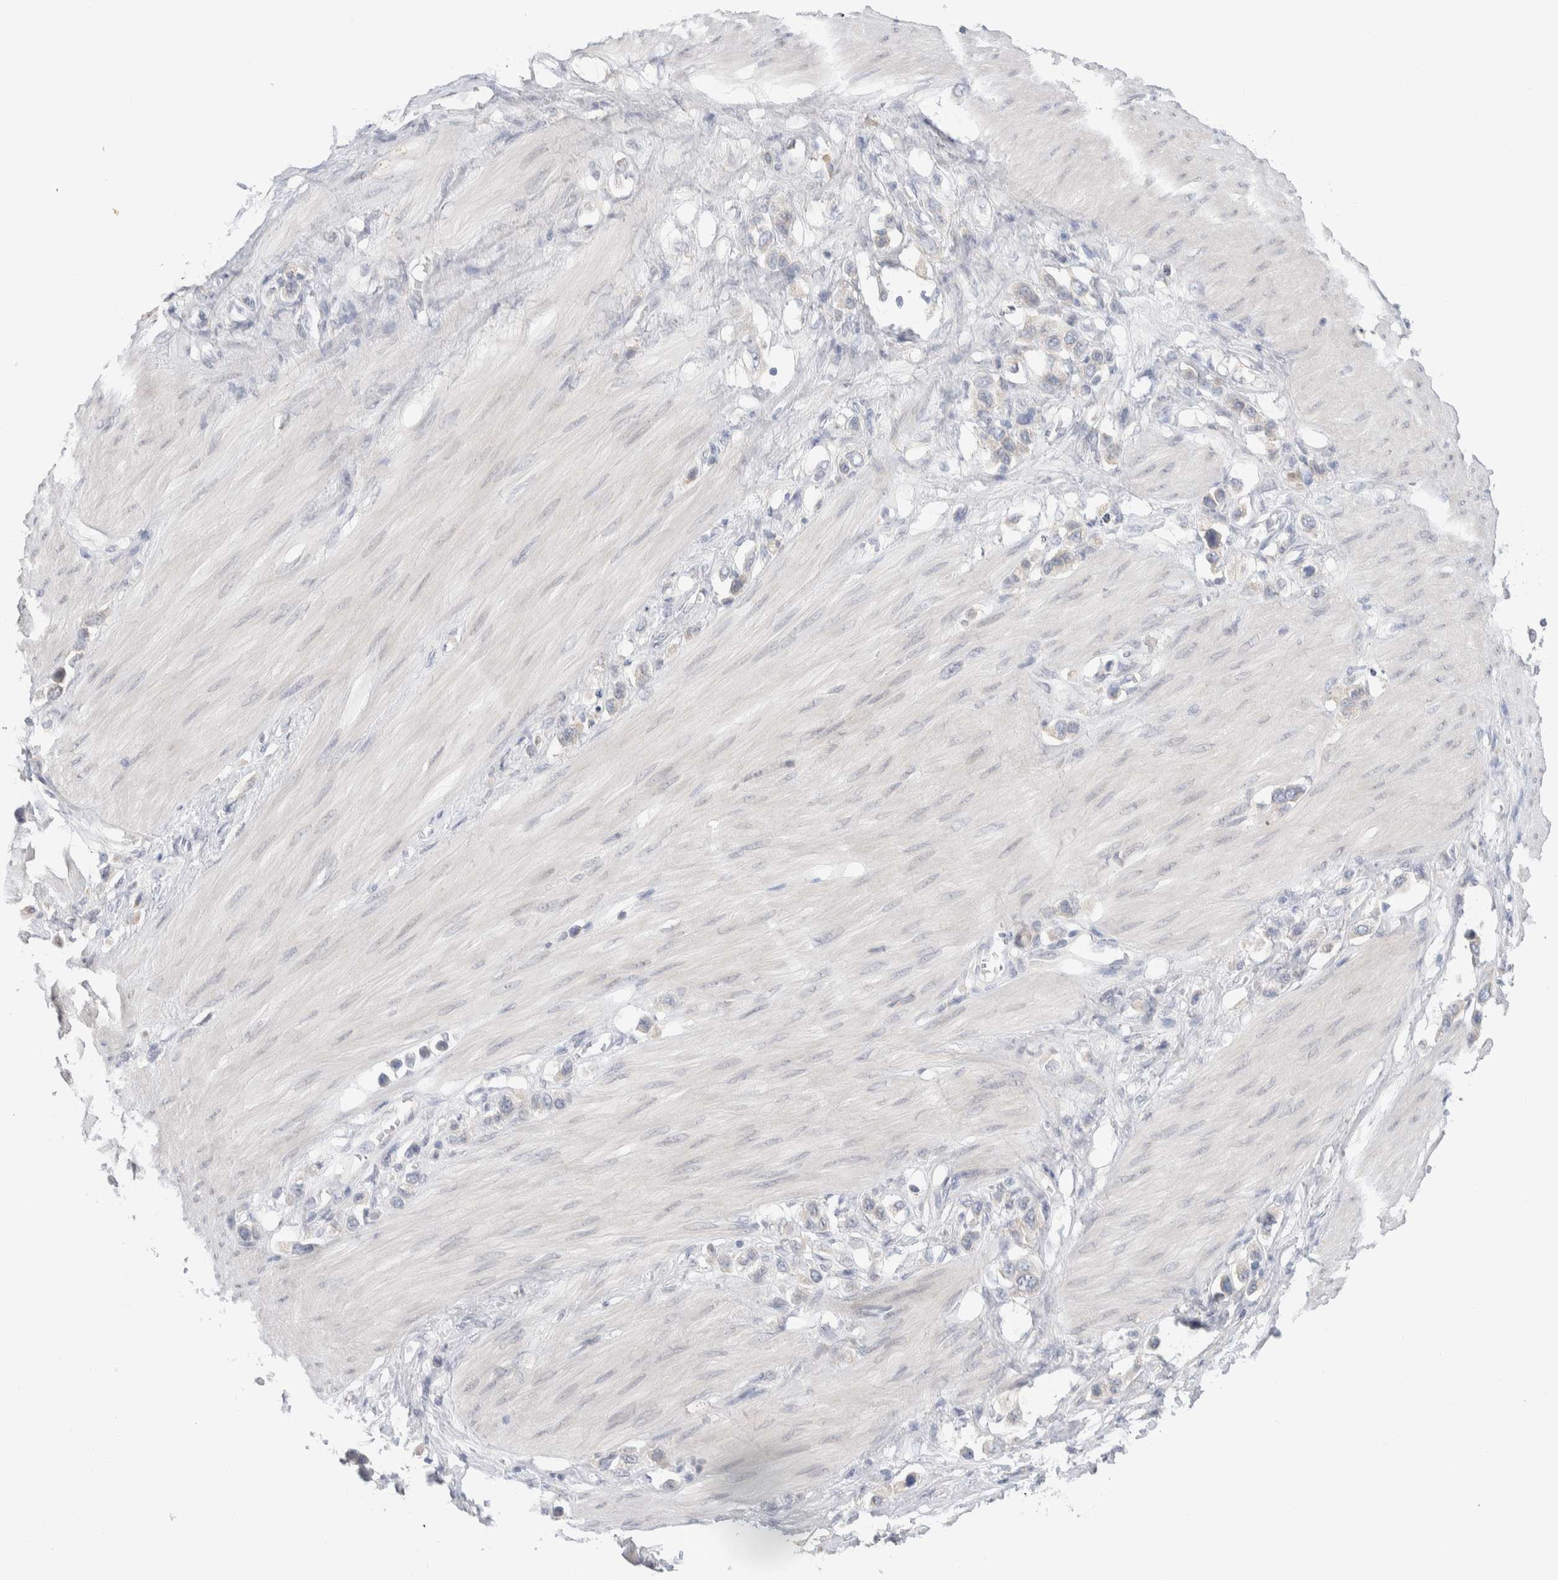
{"staining": {"intensity": "negative", "quantity": "none", "location": "none"}, "tissue": "stomach cancer", "cell_type": "Tumor cells", "image_type": "cancer", "snomed": [{"axis": "morphology", "description": "Adenocarcinoma, NOS"}, {"axis": "topography", "description": "Stomach"}], "caption": "Tumor cells are negative for protein expression in human stomach adenocarcinoma.", "gene": "RUSF1", "patient": {"sex": "female", "age": 65}}